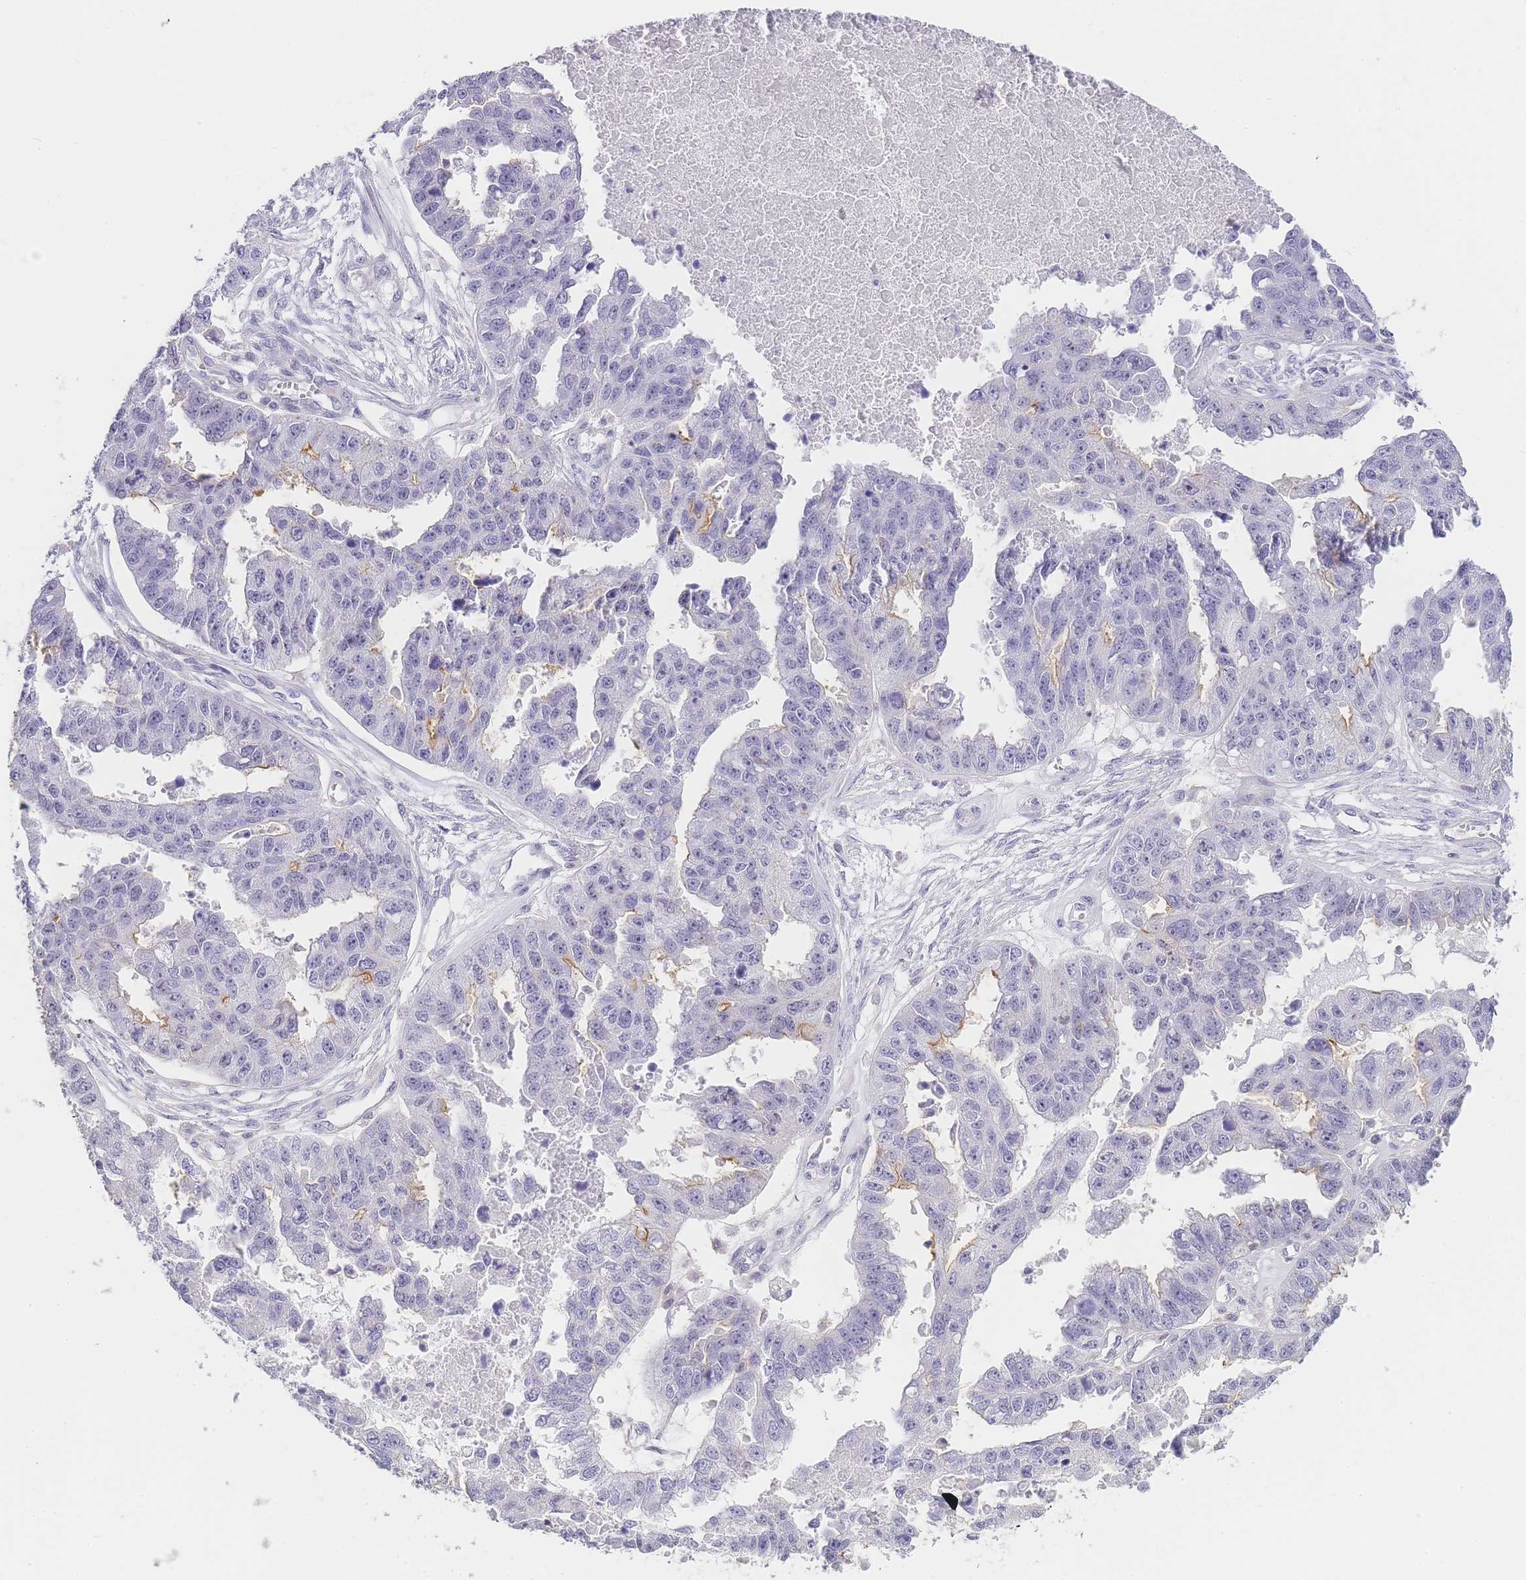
{"staining": {"intensity": "negative", "quantity": "none", "location": "none"}, "tissue": "ovarian cancer", "cell_type": "Tumor cells", "image_type": "cancer", "snomed": [{"axis": "morphology", "description": "Cystadenocarcinoma, serous, NOS"}, {"axis": "topography", "description": "Ovary"}], "caption": "There is no significant positivity in tumor cells of serous cystadenocarcinoma (ovarian).", "gene": "NOP14", "patient": {"sex": "female", "age": 58}}